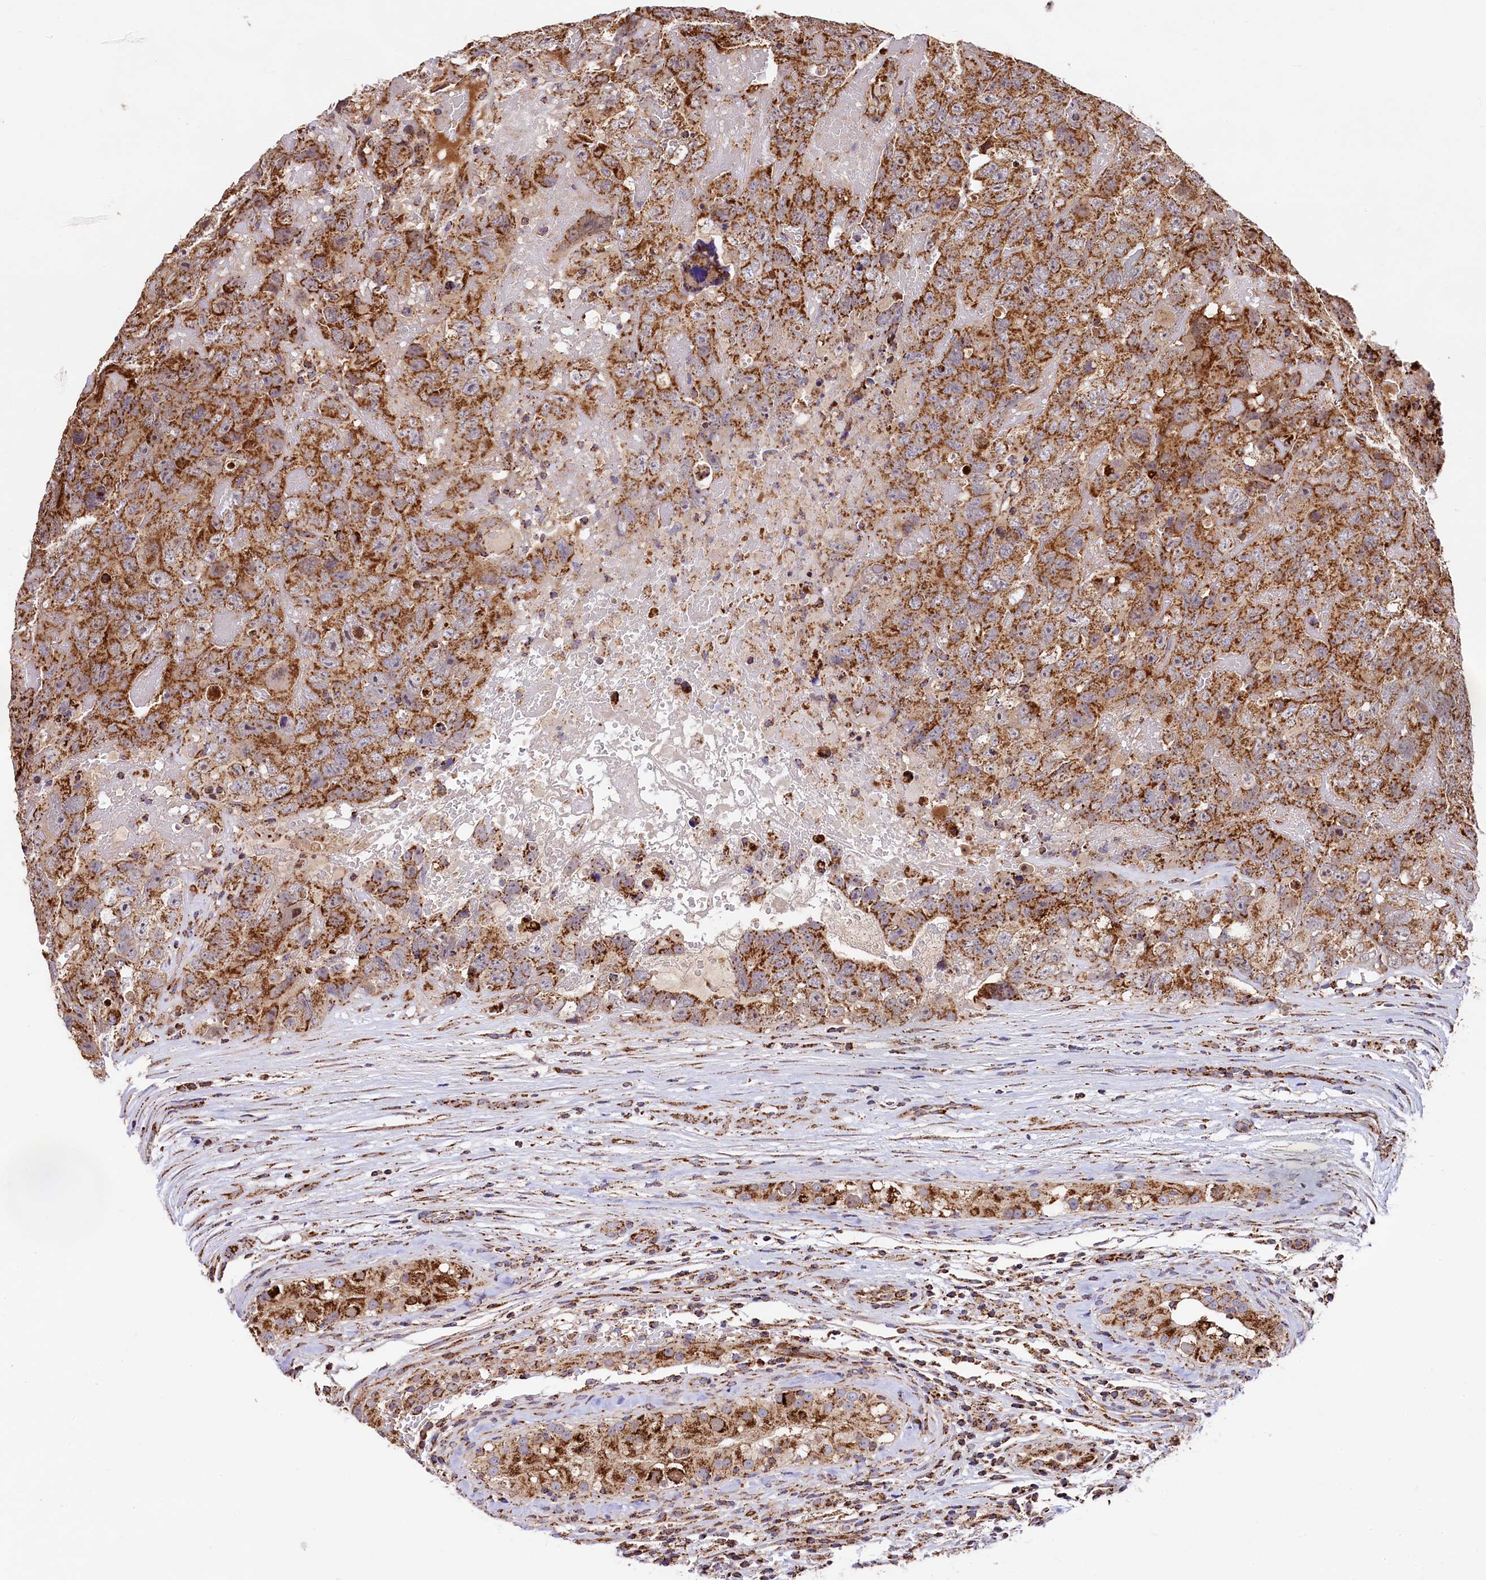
{"staining": {"intensity": "strong", "quantity": ">75%", "location": "cytoplasmic/membranous"}, "tissue": "testis cancer", "cell_type": "Tumor cells", "image_type": "cancer", "snomed": [{"axis": "morphology", "description": "Carcinoma, Embryonal, NOS"}, {"axis": "topography", "description": "Testis"}], "caption": "A high-resolution histopathology image shows immunohistochemistry (IHC) staining of embryonal carcinoma (testis), which displays strong cytoplasmic/membranous expression in about >75% of tumor cells.", "gene": "CLYBL", "patient": {"sex": "male", "age": 45}}